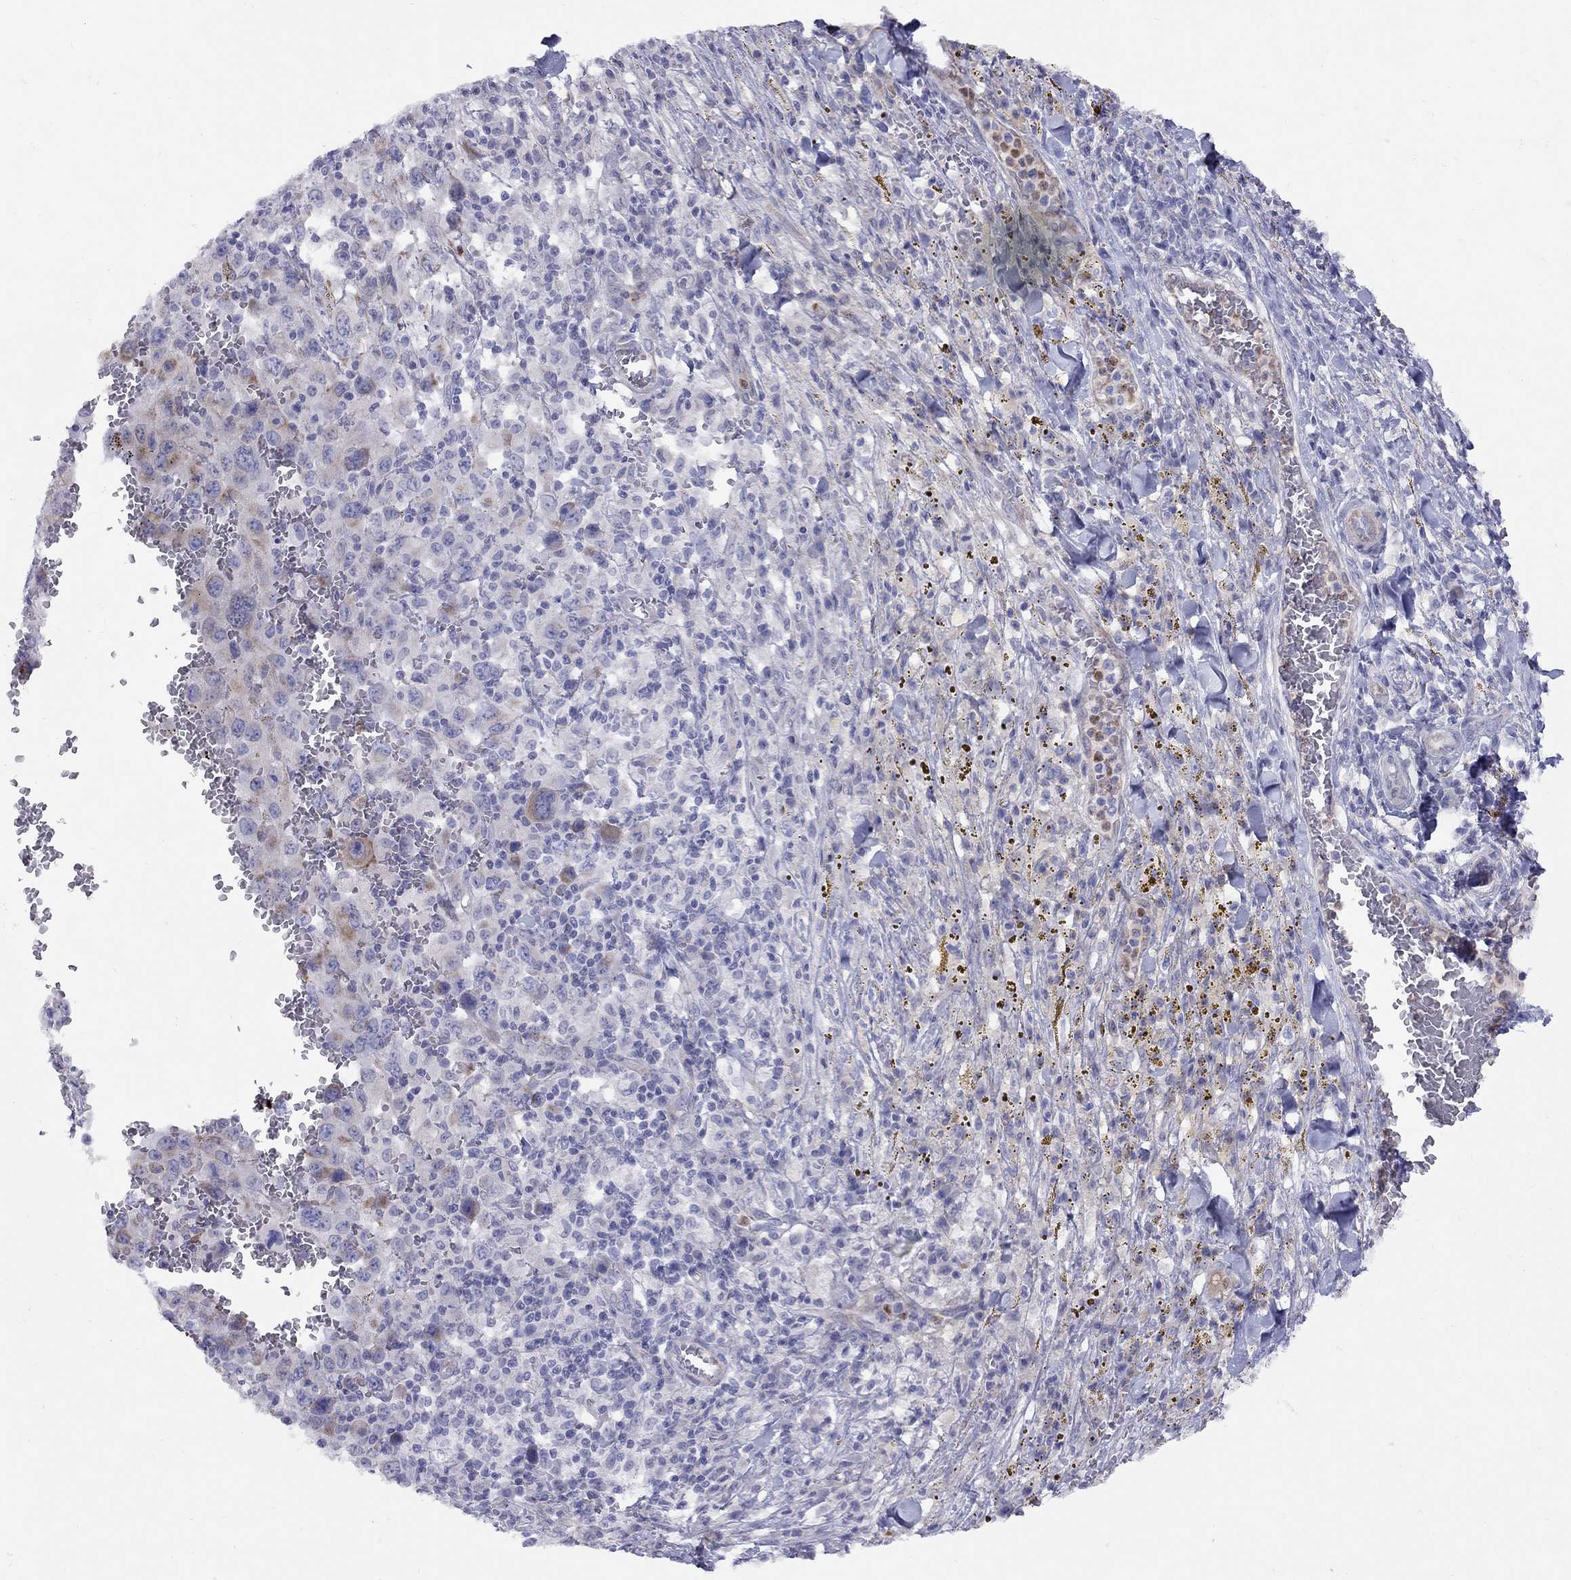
{"staining": {"intensity": "moderate", "quantity": "<25%", "location": "cytoplasmic/membranous"}, "tissue": "melanoma", "cell_type": "Tumor cells", "image_type": "cancer", "snomed": [{"axis": "morphology", "description": "Malignant melanoma, NOS"}, {"axis": "topography", "description": "Skin"}], "caption": "This histopathology image reveals immunohistochemistry (IHC) staining of malignant melanoma, with low moderate cytoplasmic/membranous positivity in about <25% of tumor cells.", "gene": "SPINT4", "patient": {"sex": "female", "age": 91}}